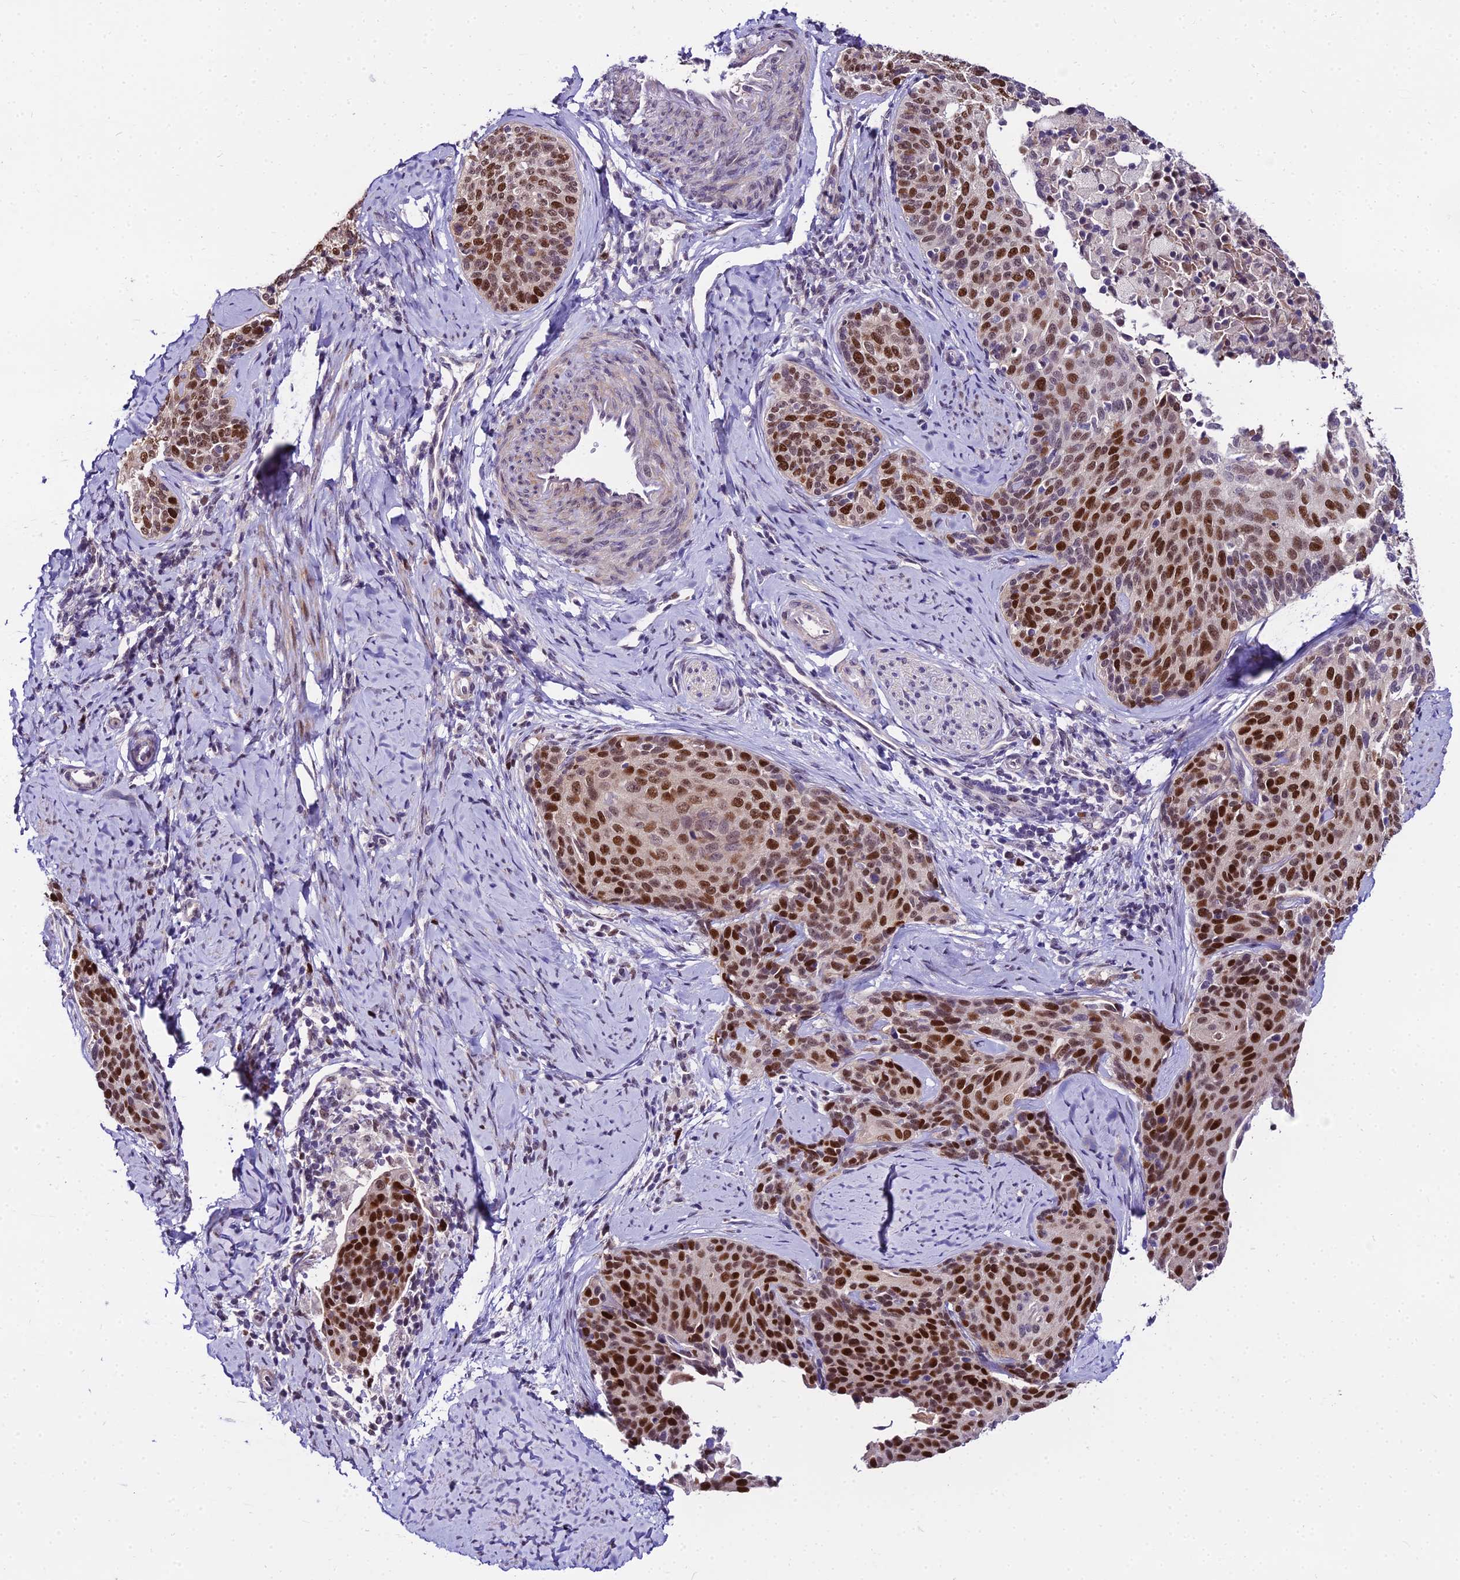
{"staining": {"intensity": "strong", "quantity": ">75%", "location": "nuclear"}, "tissue": "cervical cancer", "cell_type": "Tumor cells", "image_type": "cancer", "snomed": [{"axis": "morphology", "description": "Squamous cell carcinoma, NOS"}, {"axis": "topography", "description": "Cervix"}], "caption": "Cervical cancer was stained to show a protein in brown. There is high levels of strong nuclear expression in about >75% of tumor cells. (IHC, brightfield microscopy, high magnification).", "gene": "TRIML2", "patient": {"sex": "female", "age": 50}}